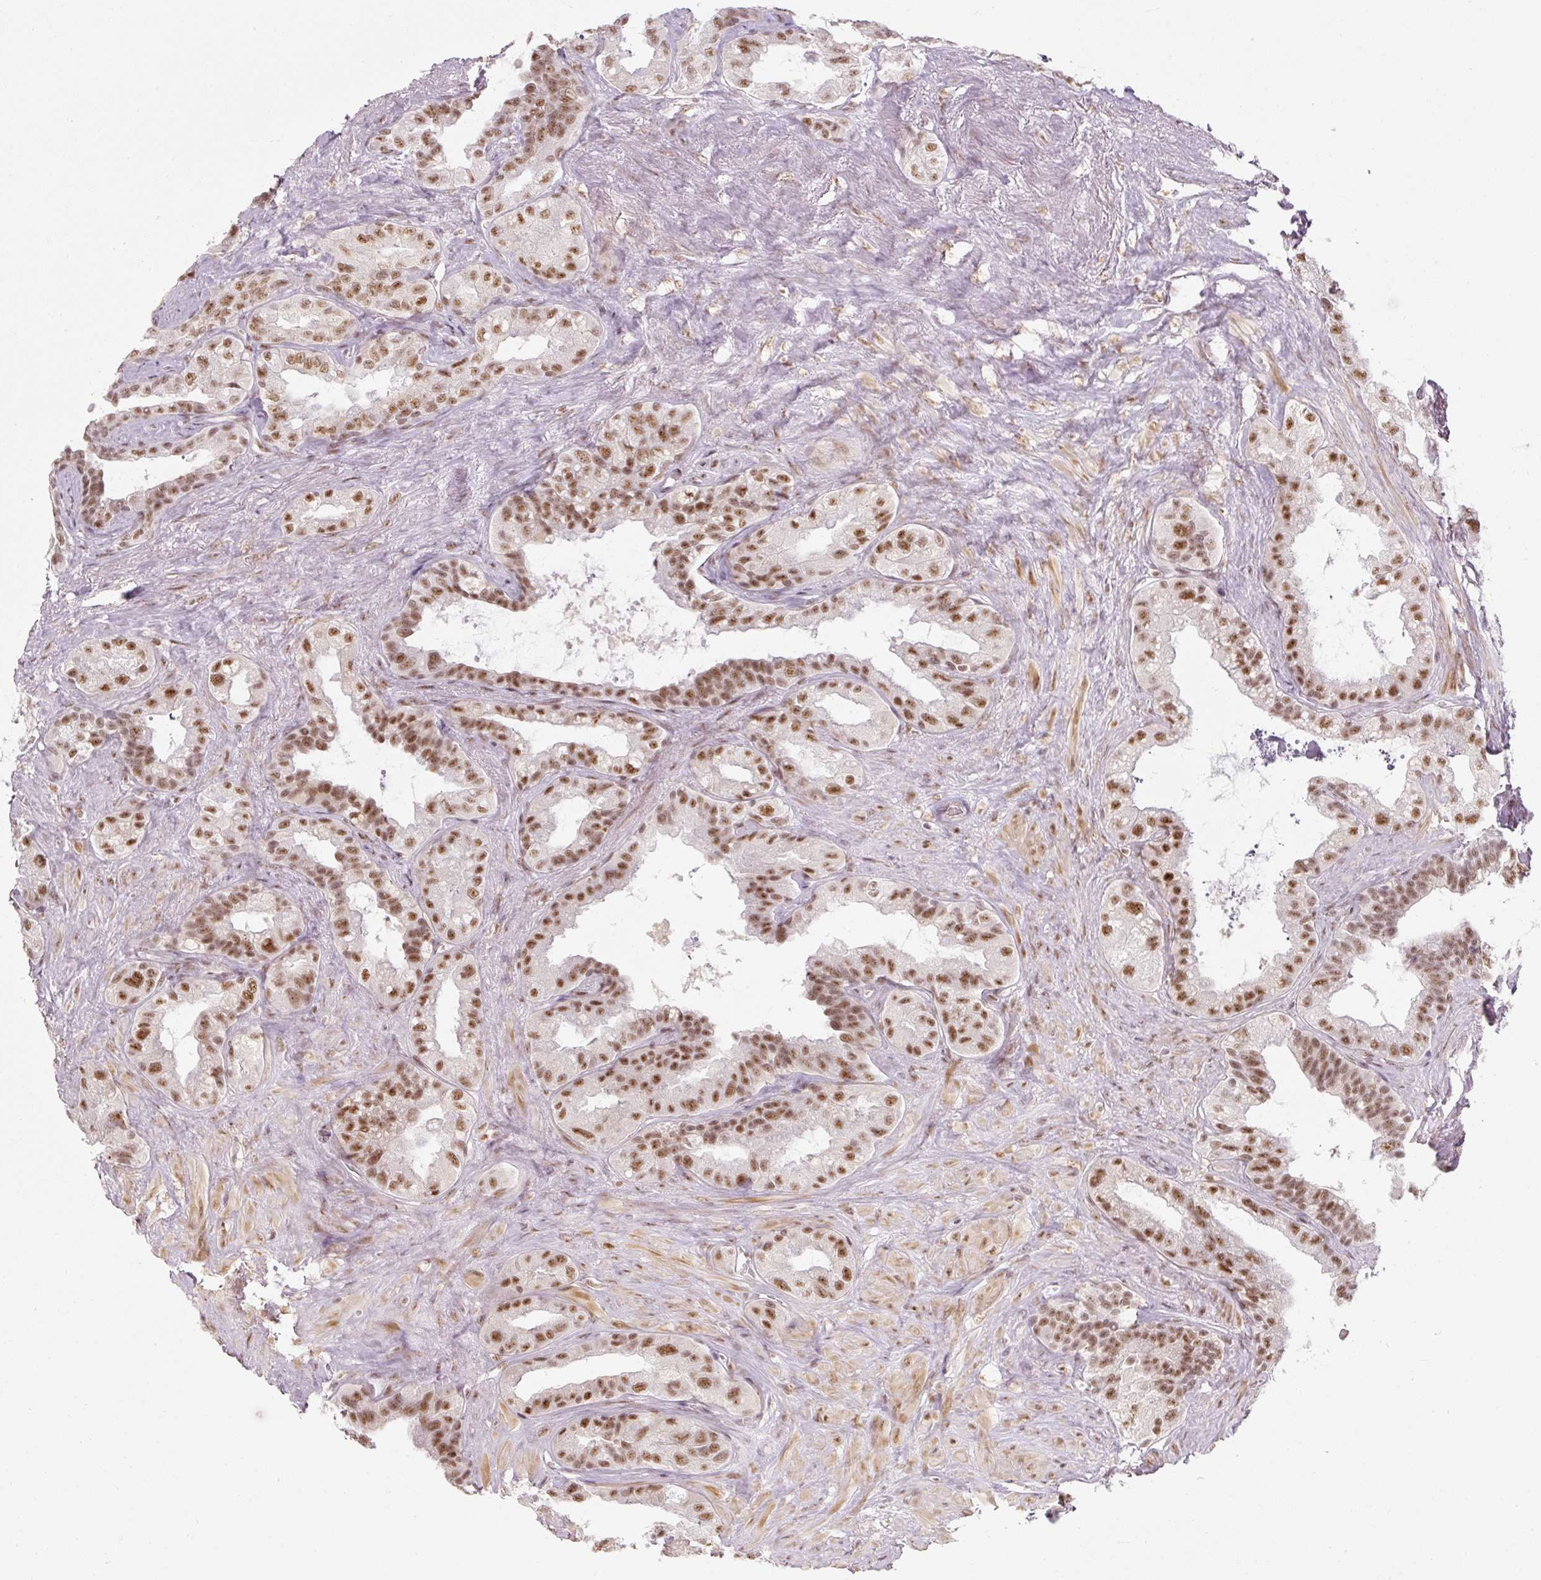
{"staining": {"intensity": "strong", "quantity": ">75%", "location": "nuclear"}, "tissue": "seminal vesicle", "cell_type": "Glandular cells", "image_type": "normal", "snomed": [{"axis": "morphology", "description": "Normal tissue, NOS"}, {"axis": "topography", "description": "Seminal veicle"}, {"axis": "topography", "description": "Peripheral nerve tissue"}], "caption": "IHC image of unremarkable seminal vesicle: seminal vesicle stained using immunohistochemistry displays high levels of strong protein expression localized specifically in the nuclear of glandular cells, appearing as a nuclear brown color.", "gene": "U2AF2", "patient": {"sex": "male", "age": 76}}